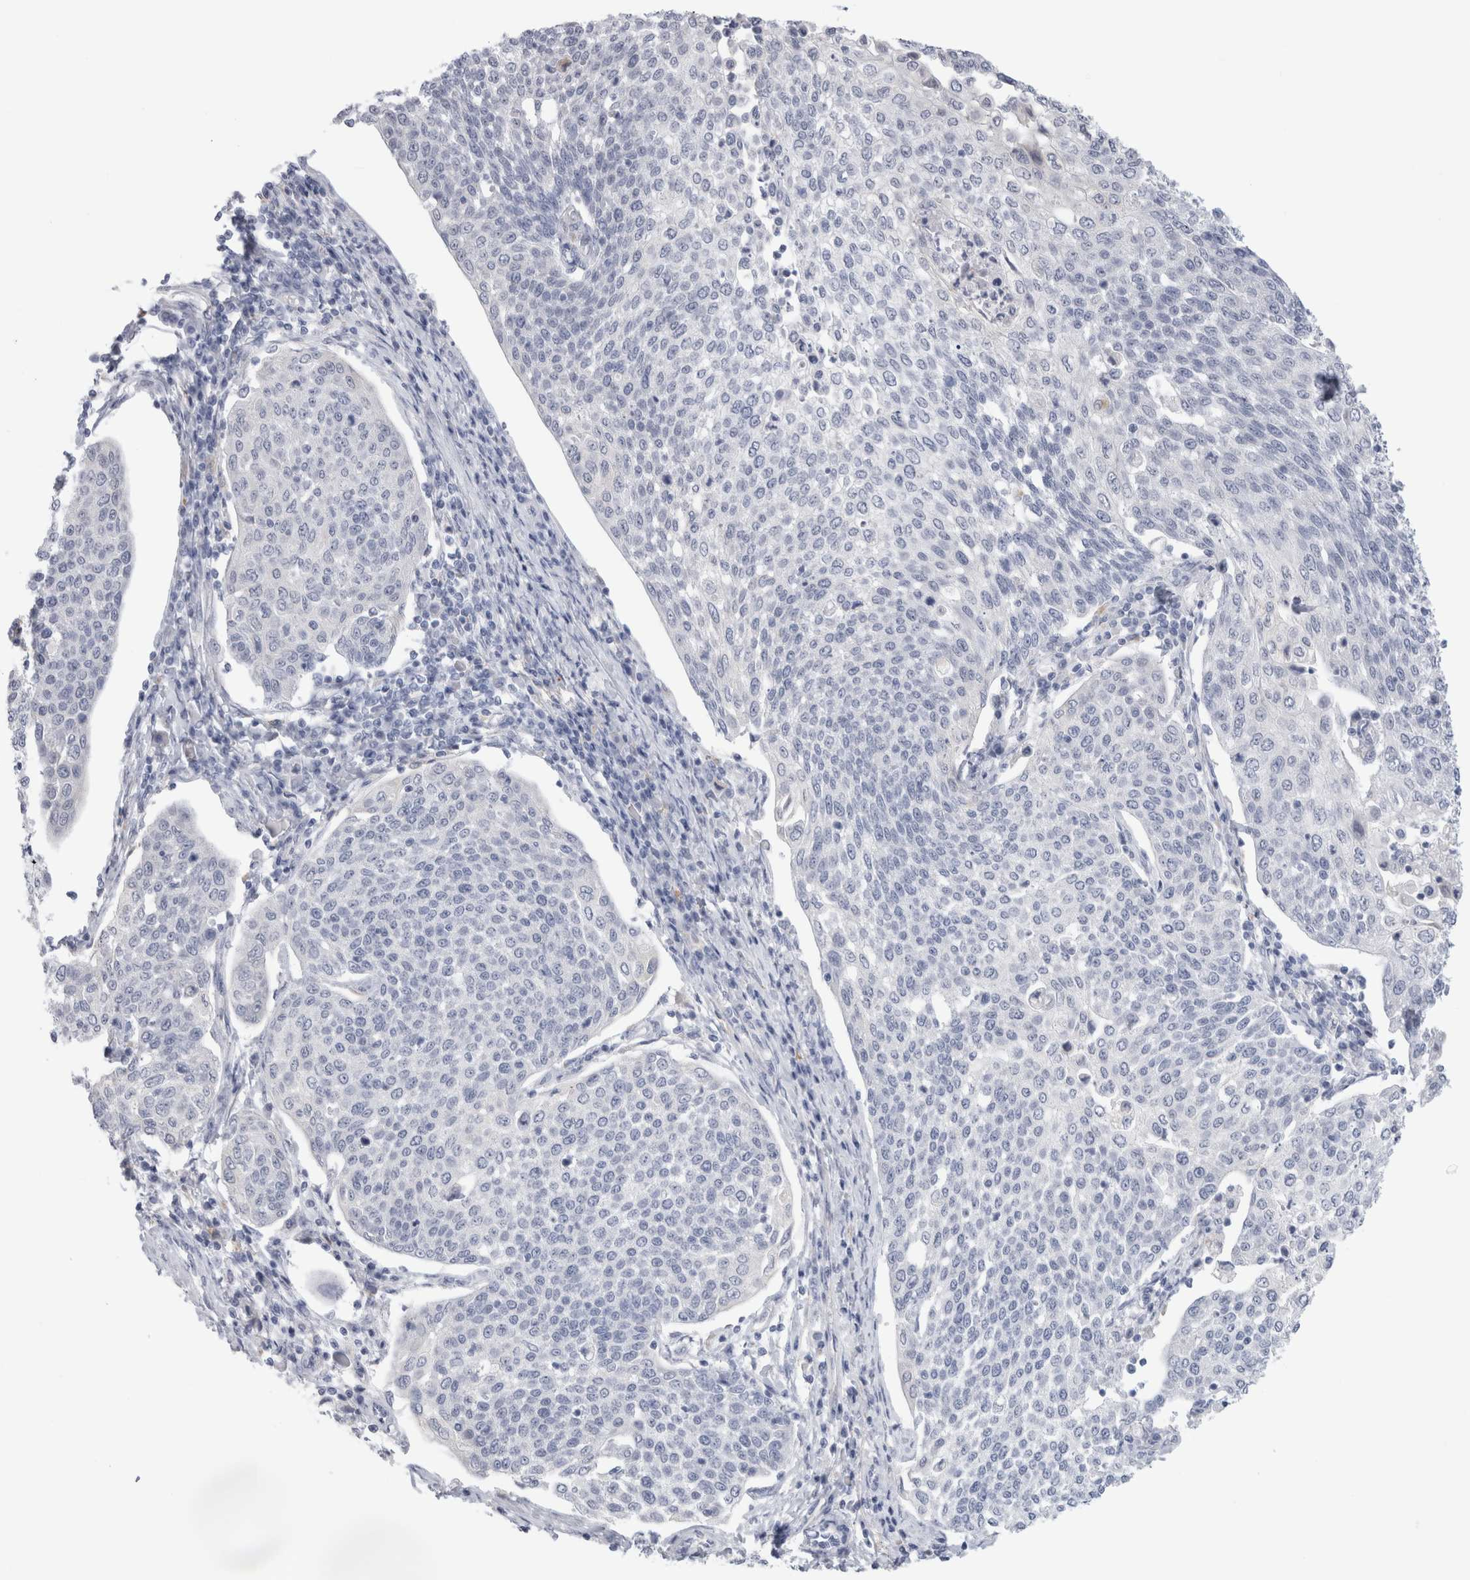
{"staining": {"intensity": "negative", "quantity": "none", "location": "none"}, "tissue": "cervical cancer", "cell_type": "Tumor cells", "image_type": "cancer", "snomed": [{"axis": "morphology", "description": "Squamous cell carcinoma, NOS"}, {"axis": "topography", "description": "Cervix"}], "caption": "Protein analysis of cervical squamous cell carcinoma reveals no significant expression in tumor cells.", "gene": "ANKMY1", "patient": {"sex": "female", "age": 34}}